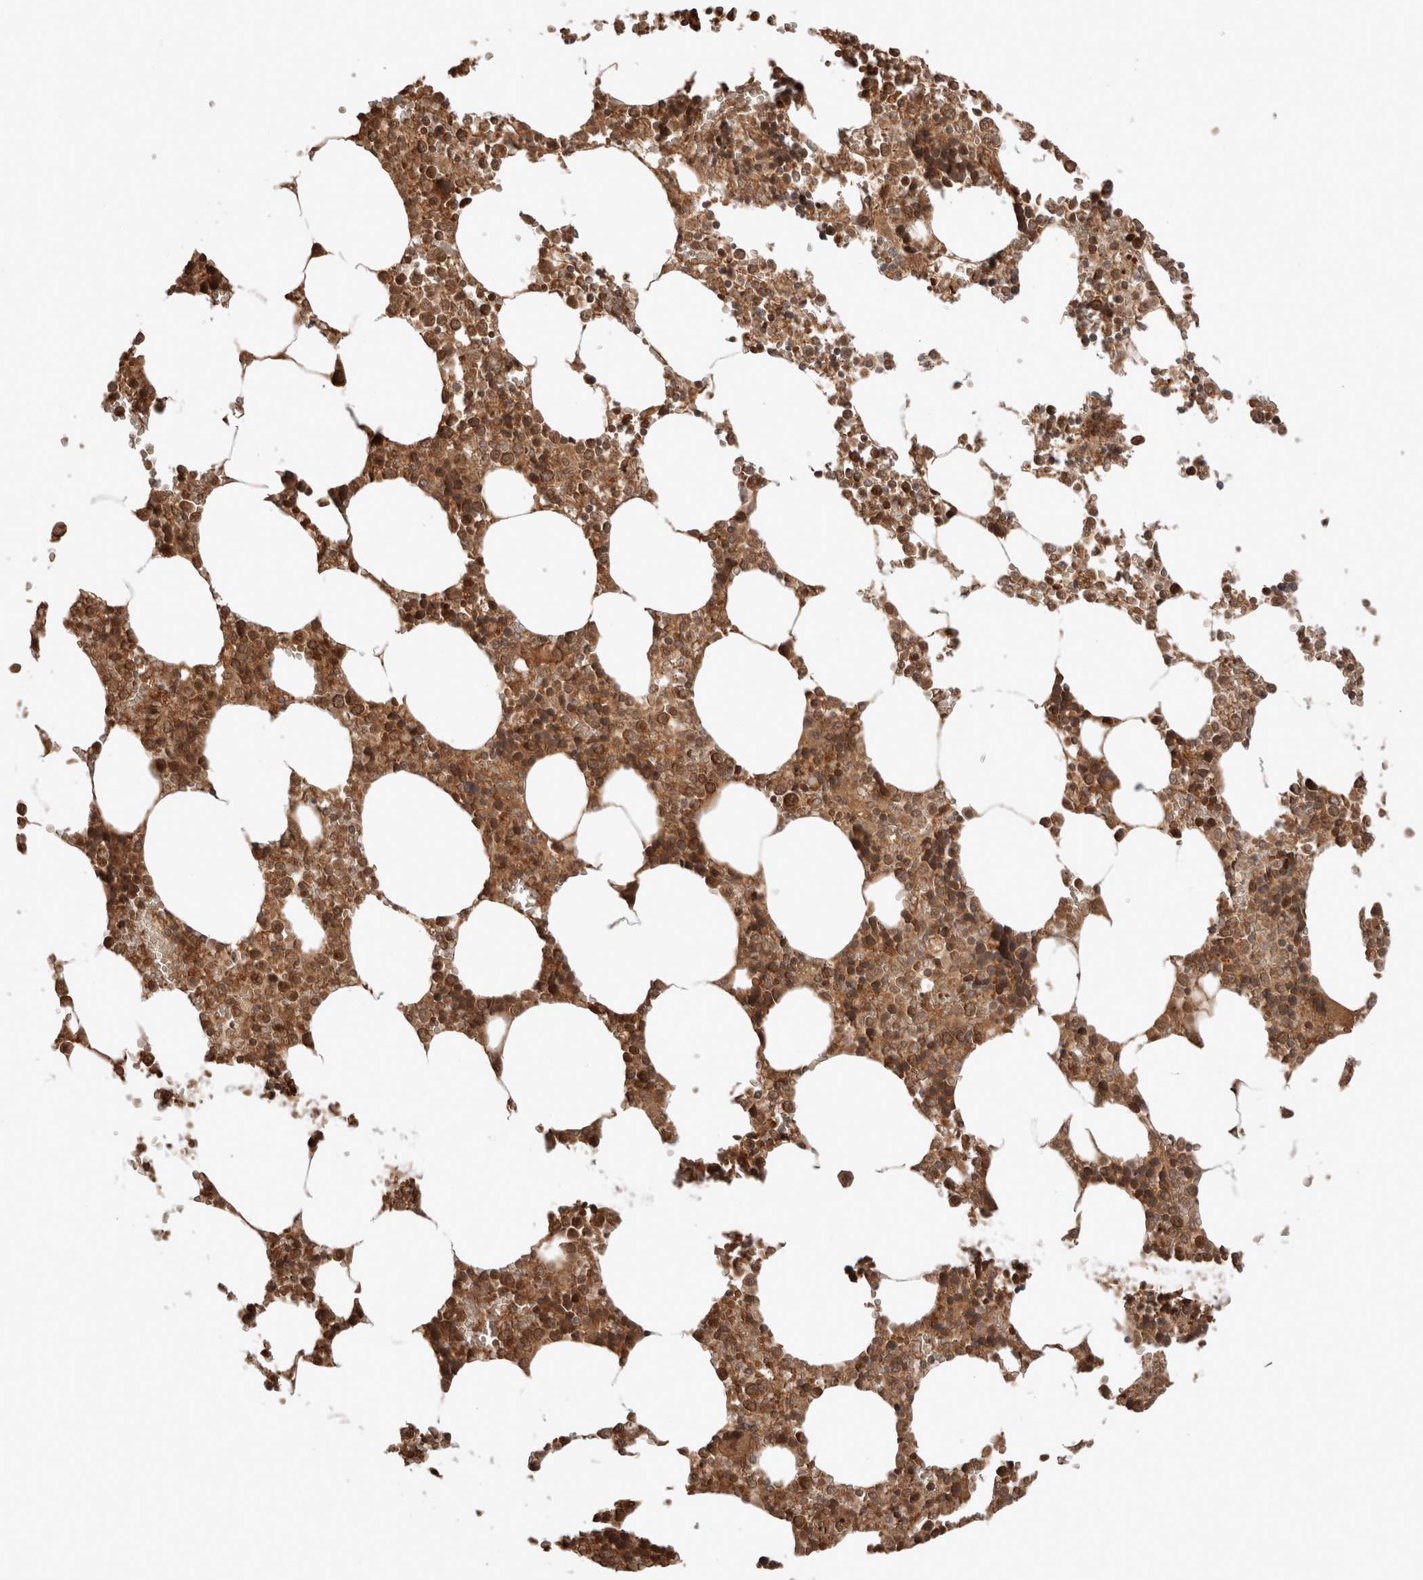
{"staining": {"intensity": "strong", "quantity": ">75%", "location": "cytoplasmic/membranous,nuclear"}, "tissue": "bone marrow", "cell_type": "Hematopoietic cells", "image_type": "normal", "snomed": [{"axis": "morphology", "description": "Normal tissue, NOS"}, {"axis": "topography", "description": "Bone marrow"}], "caption": "An image of human bone marrow stained for a protein exhibits strong cytoplasmic/membranous,nuclear brown staining in hematopoietic cells. Immunohistochemistry stains the protein in brown and the nuclei are stained blue.", "gene": "ZNF649", "patient": {"sex": "male", "age": 70}}